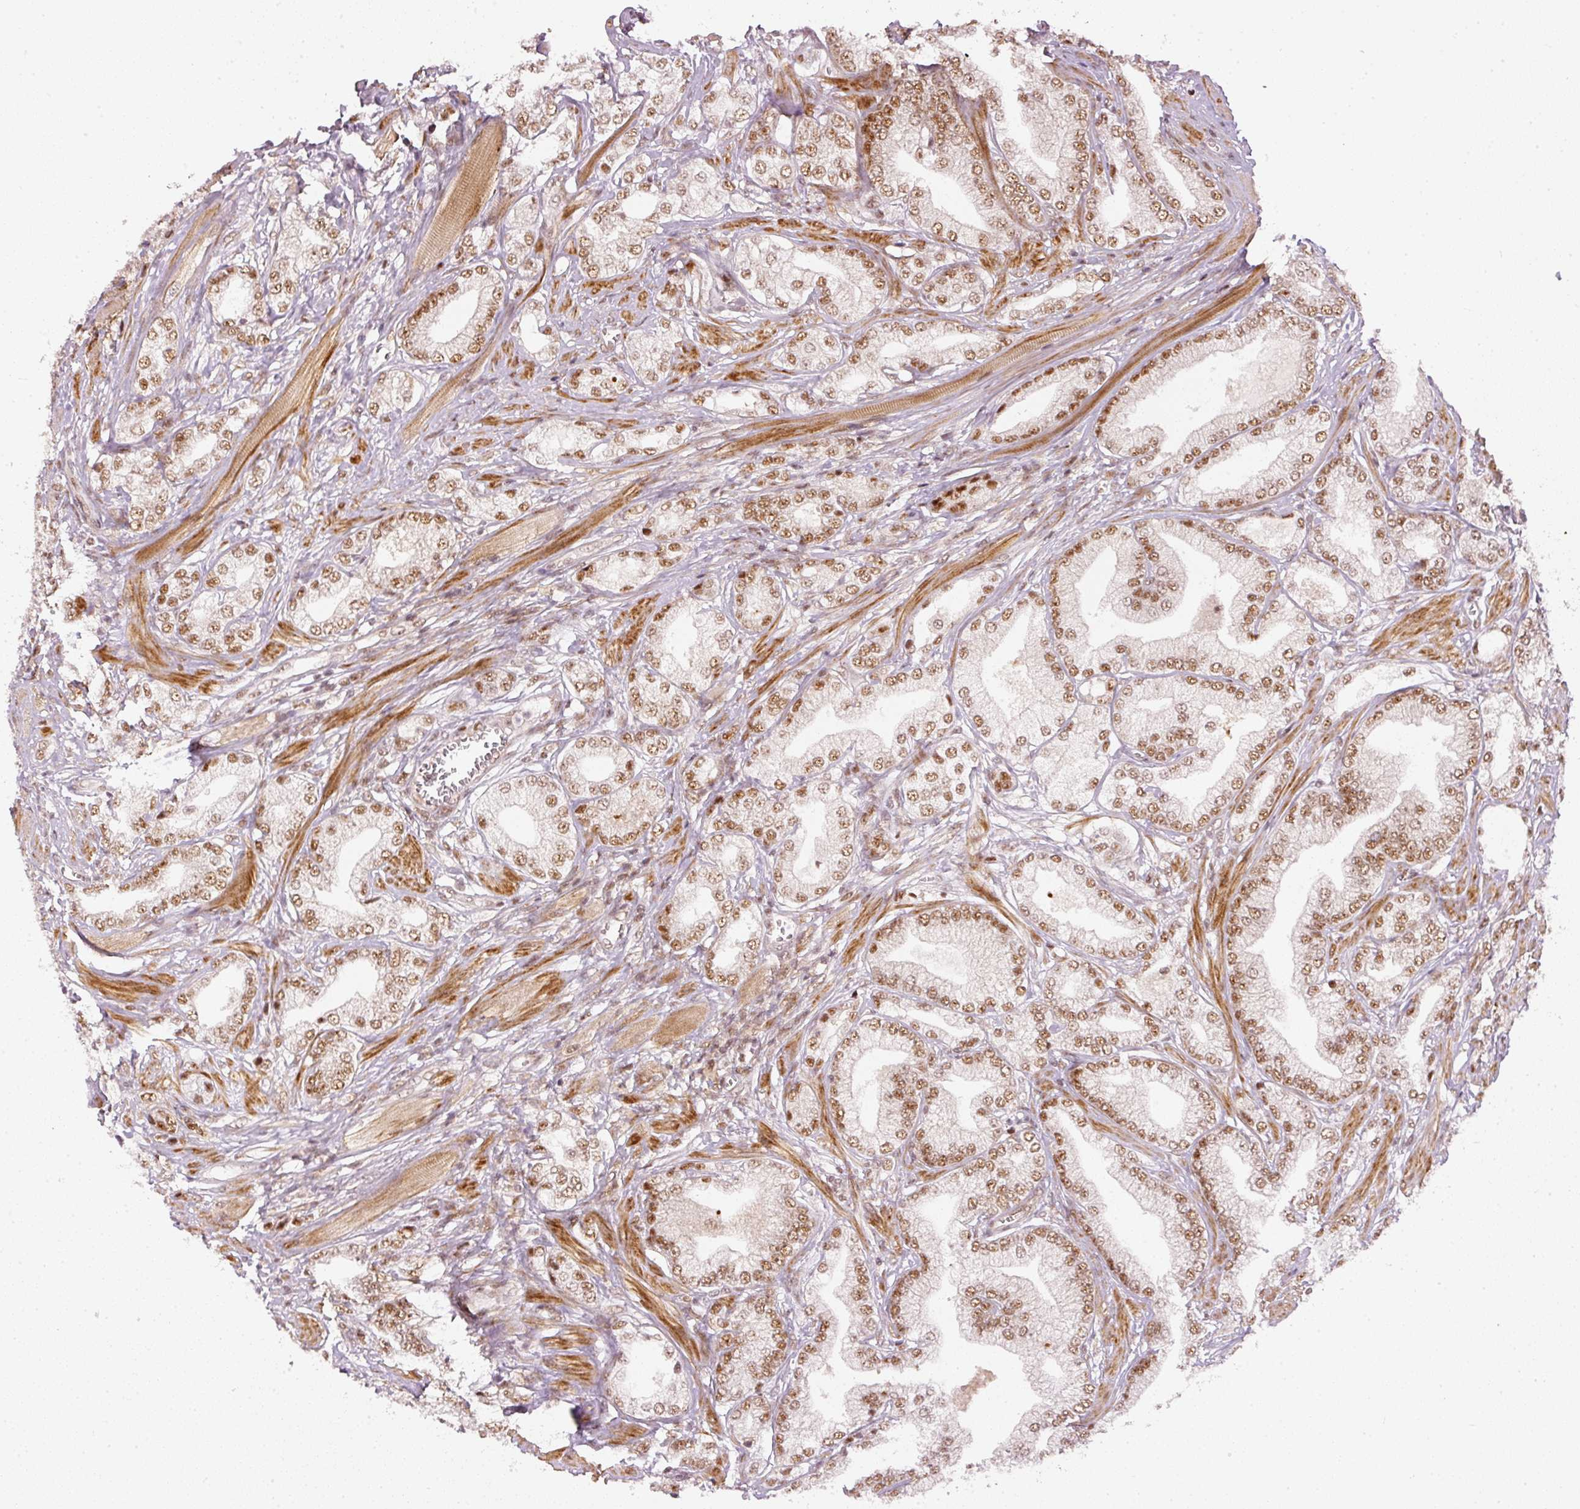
{"staining": {"intensity": "moderate", "quantity": ">75%", "location": "nuclear"}, "tissue": "prostate cancer", "cell_type": "Tumor cells", "image_type": "cancer", "snomed": [{"axis": "morphology", "description": "Adenocarcinoma, High grade"}, {"axis": "topography", "description": "Prostate"}], "caption": "Tumor cells display medium levels of moderate nuclear staining in about >75% of cells in prostate cancer (high-grade adenocarcinoma). The staining was performed using DAB (3,3'-diaminobenzidine), with brown indicating positive protein expression. Nuclei are stained blue with hematoxylin.", "gene": "THOC6", "patient": {"sex": "male", "age": 50}}